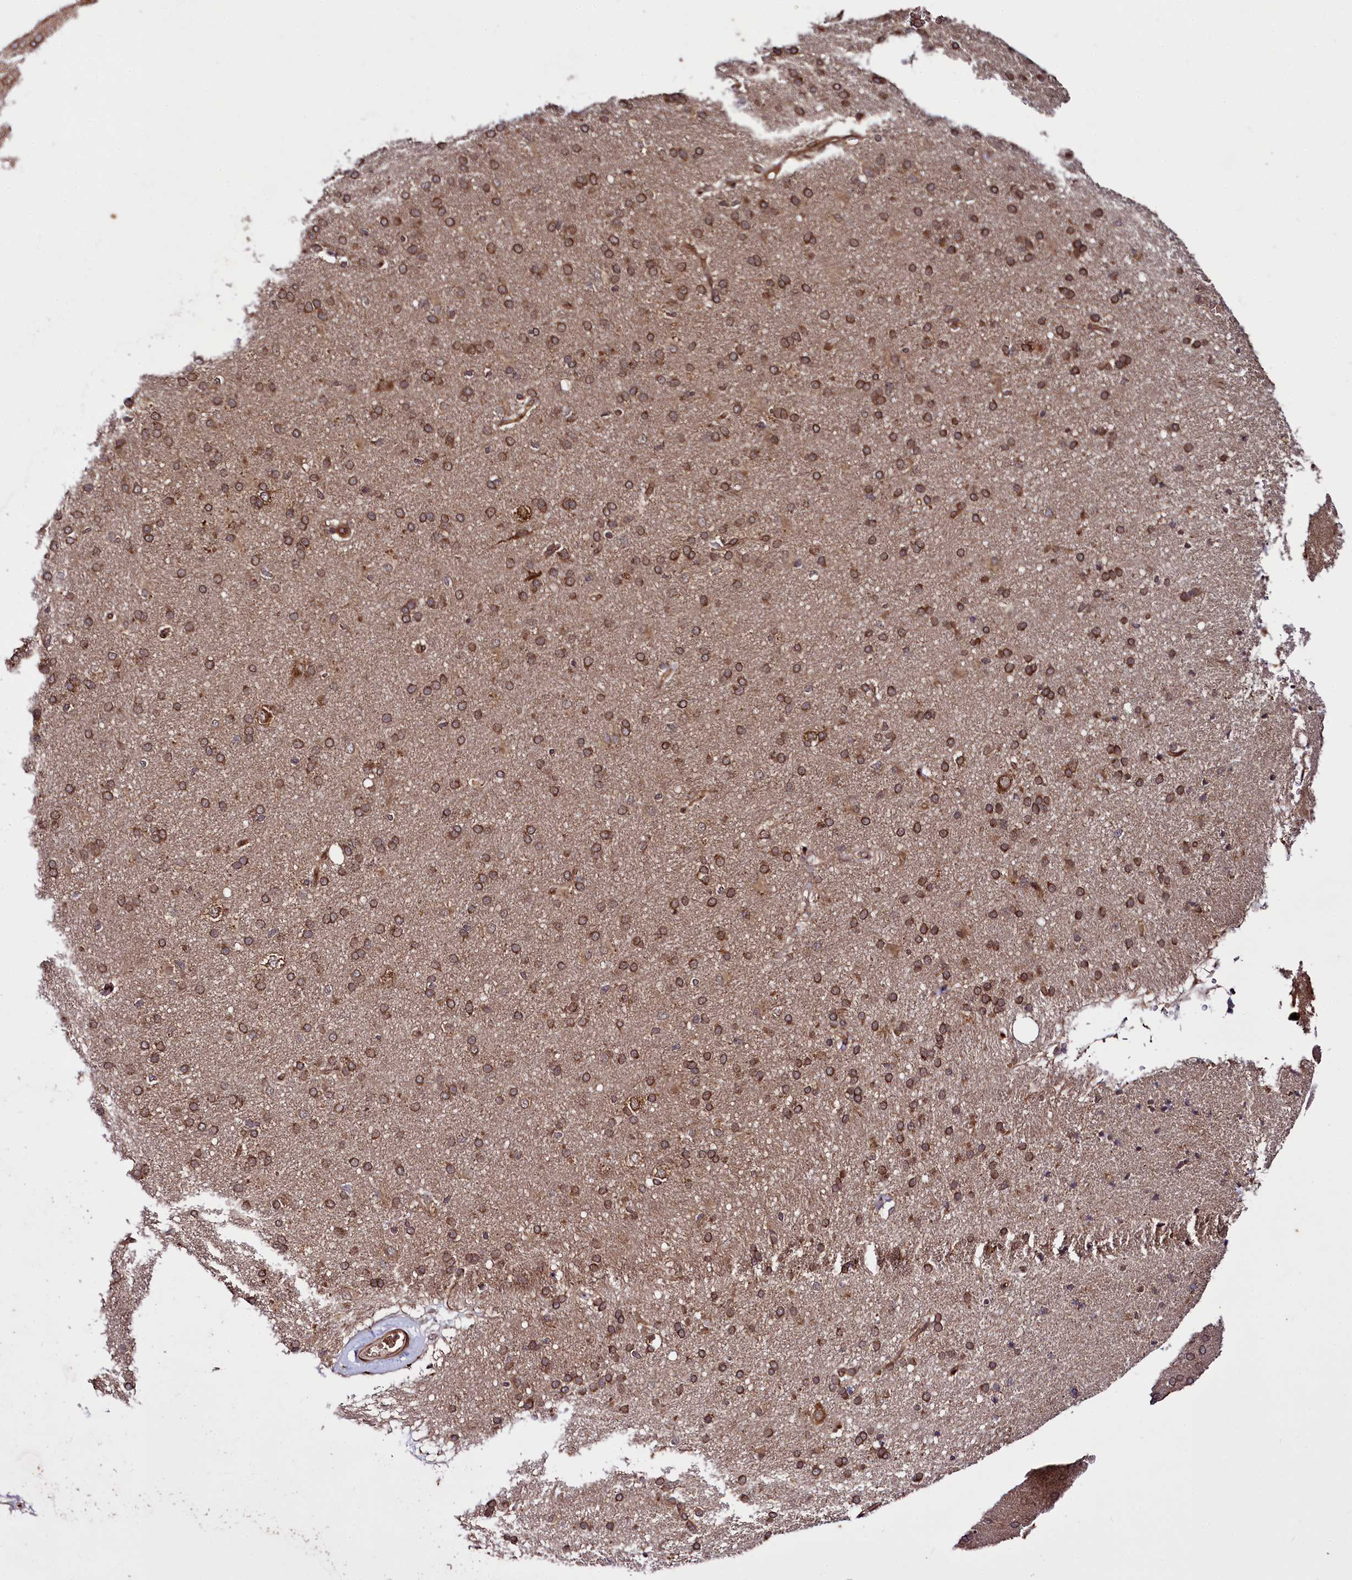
{"staining": {"intensity": "moderate", "quantity": ">75%", "location": "cytoplasmic/membranous"}, "tissue": "cerebral cortex", "cell_type": "Endothelial cells", "image_type": "normal", "snomed": [{"axis": "morphology", "description": "Normal tissue, NOS"}, {"axis": "topography", "description": "Cerebral cortex"}], "caption": "A brown stain highlights moderate cytoplasmic/membranous expression of a protein in endothelial cells of benign cerebral cortex.", "gene": "DCP1B", "patient": {"sex": "male", "age": 62}}